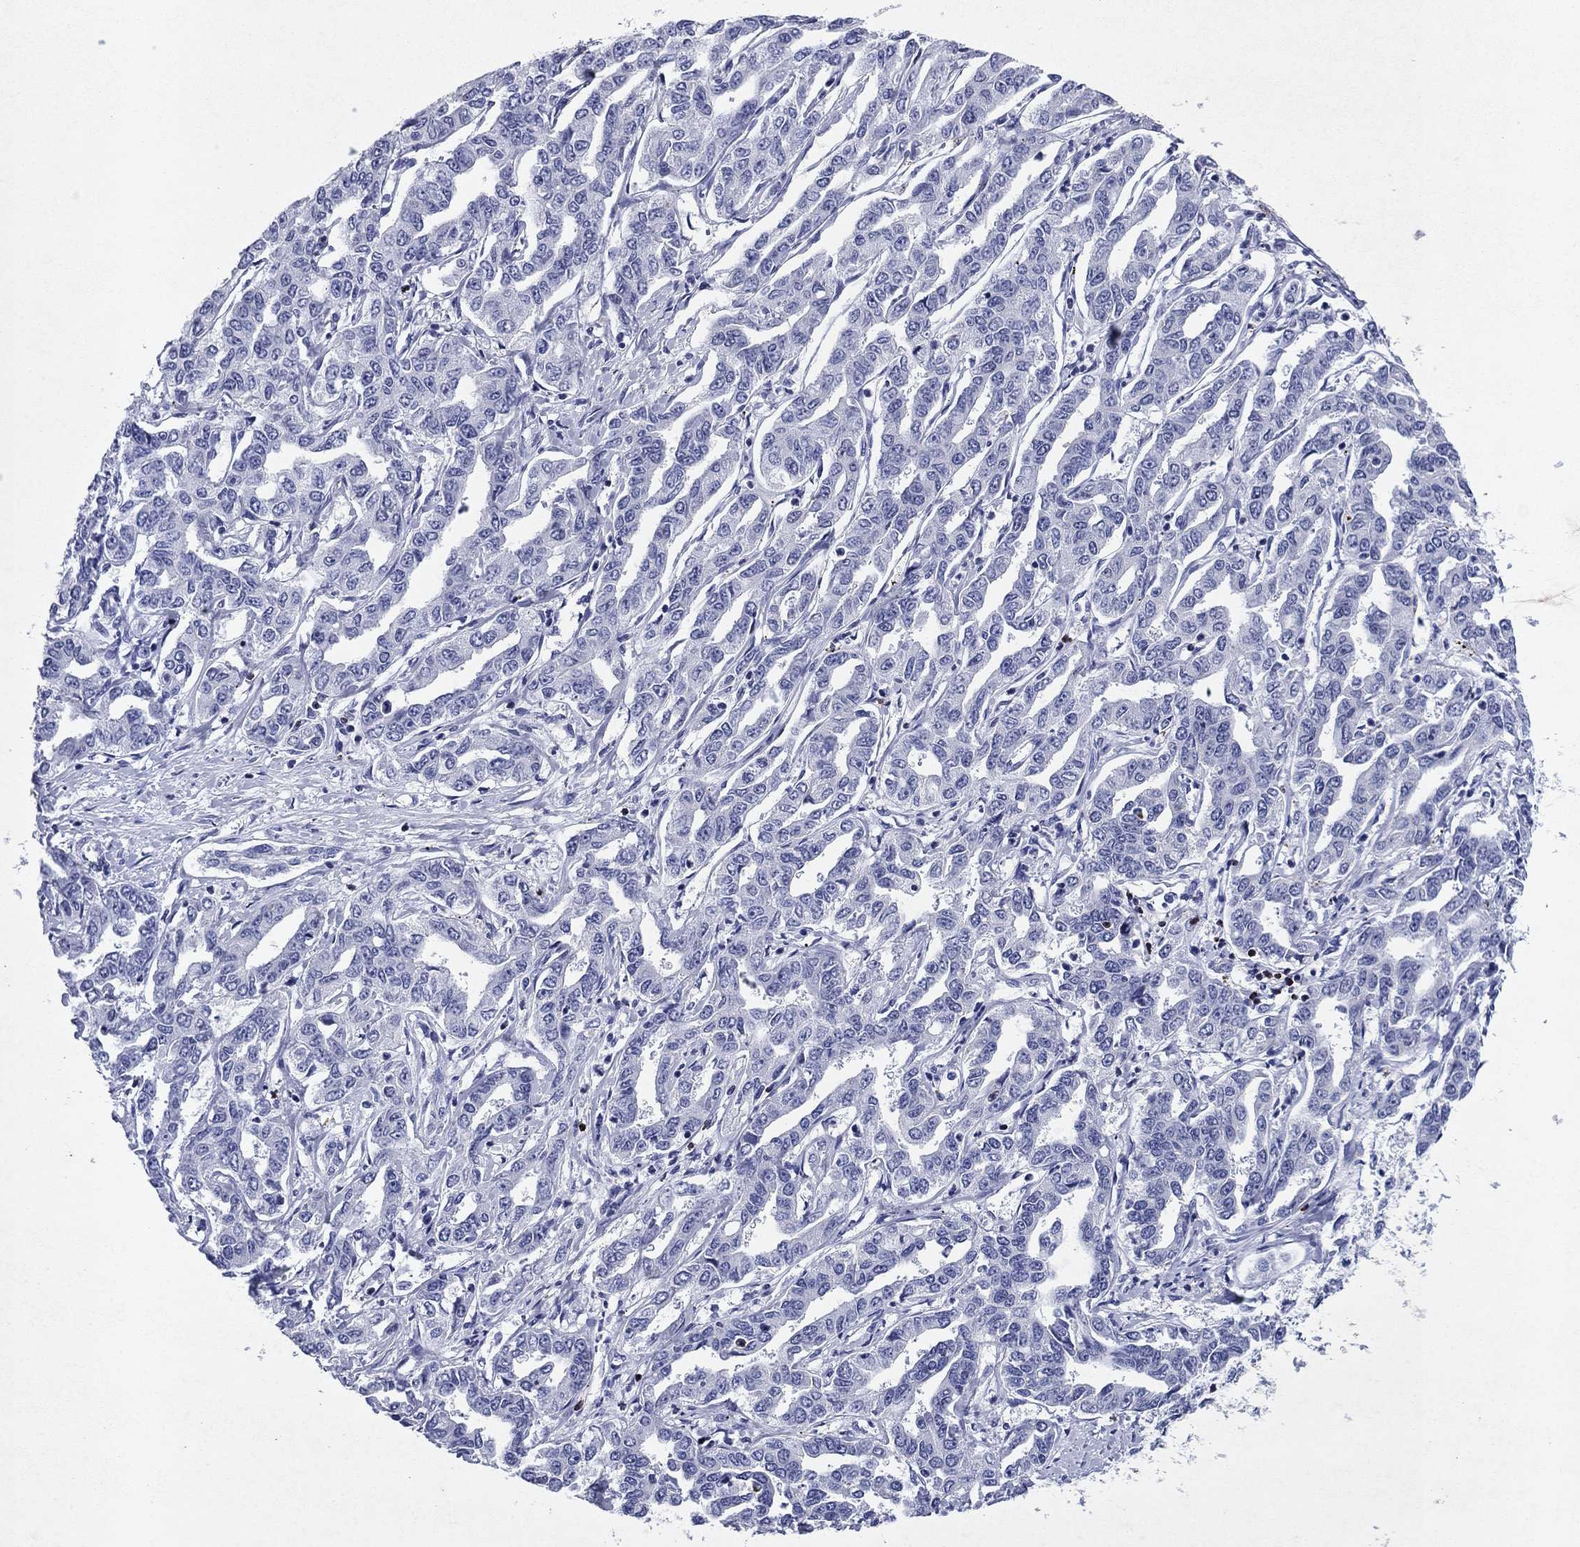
{"staining": {"intensity": "negative", "quantity": "none", "location": "none"}, "tissue": "liver cancer", "cell_type": "Tumor cells", "image_type": "cancer", "snomed": [{"axis": "morphology", "description": "Cholangiocarcinoma"}, {"axis": "topography", "description": "Liver"}], "caption": "There is no significant staining in tumor cells of liver cancer (cholangiocarcinoma).", "gene": "GZMK", "patient": {"sex": "male", "age": 59}}